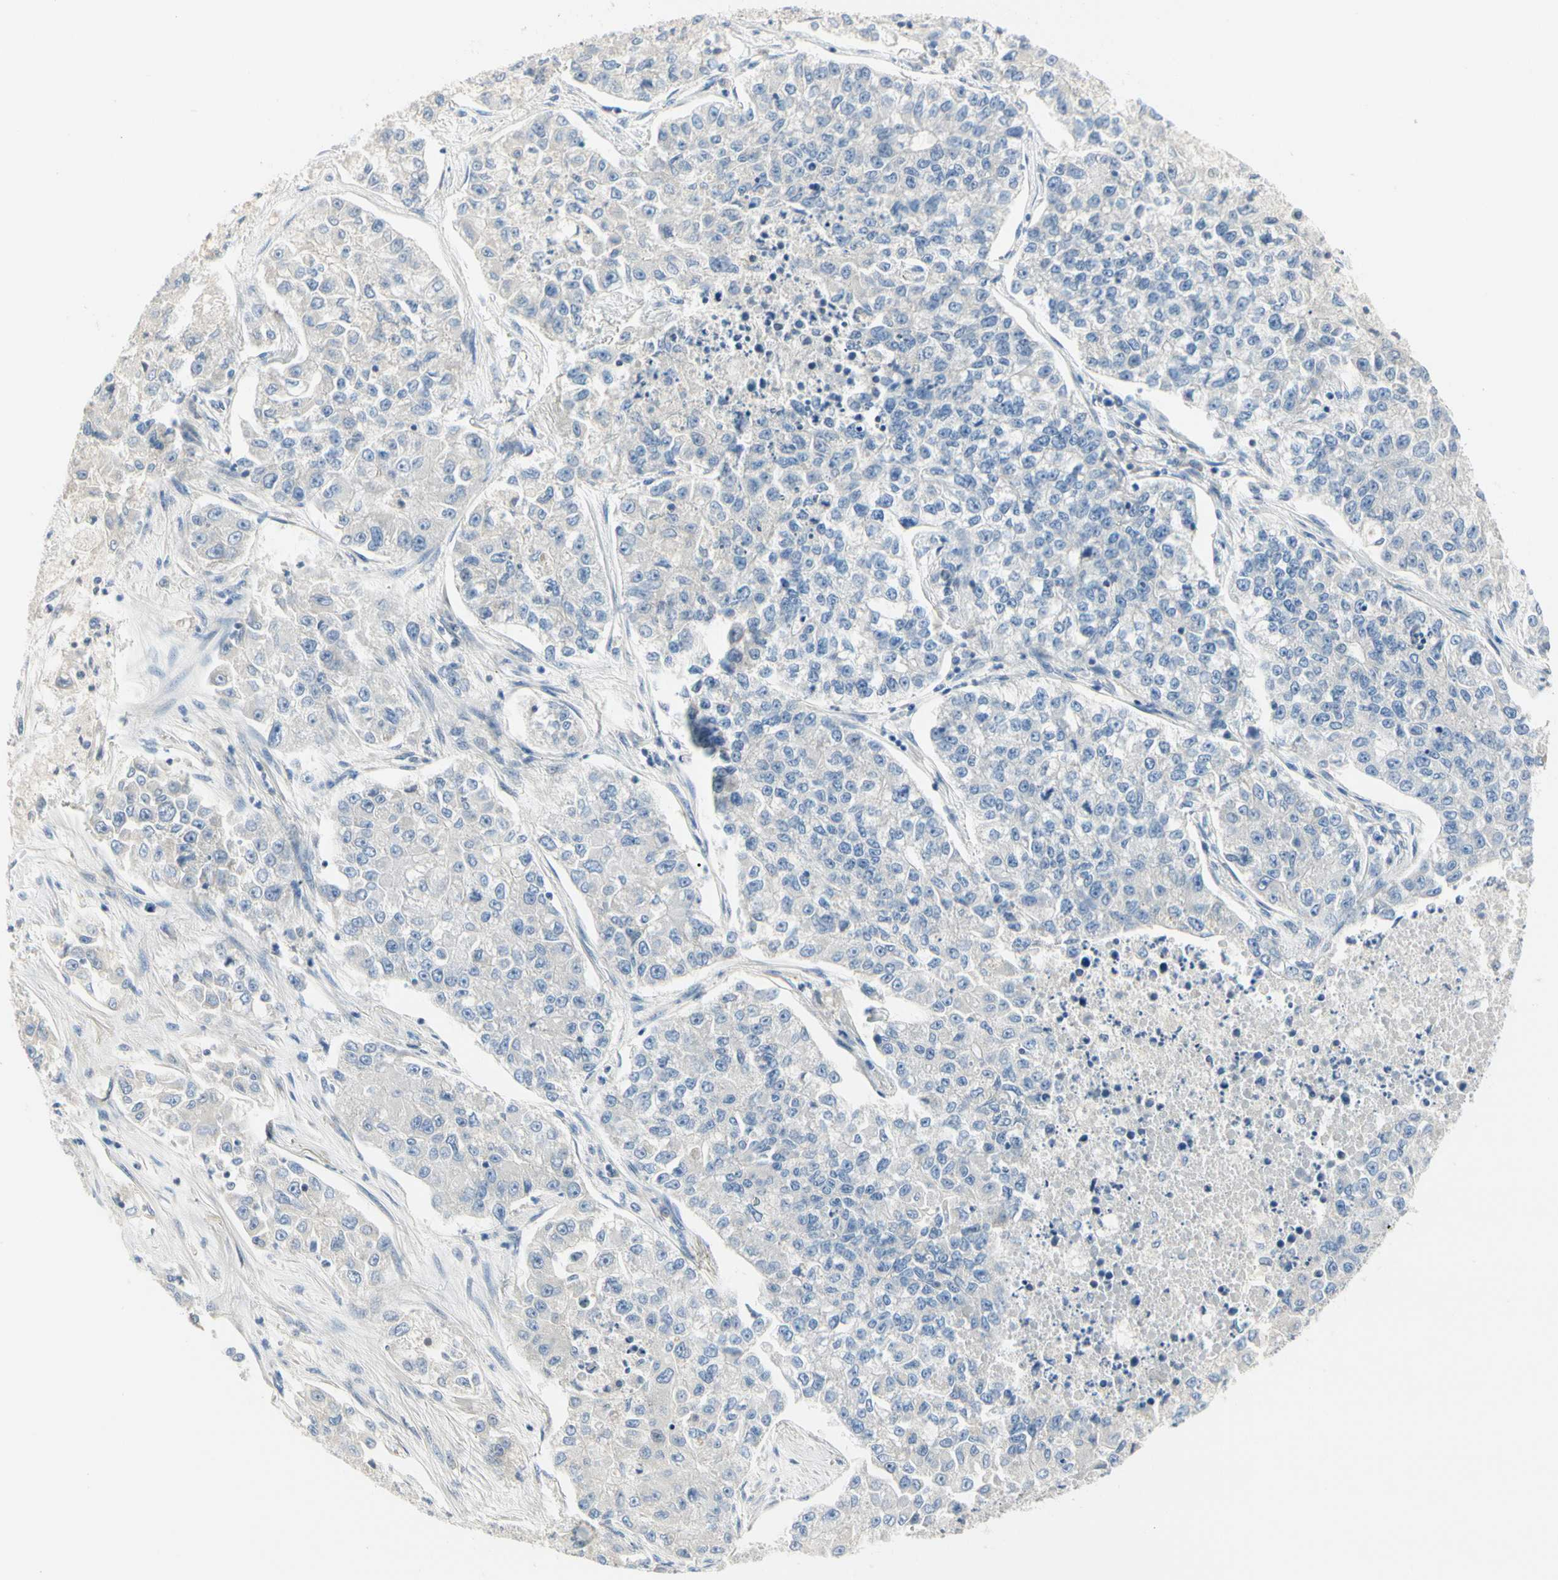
{"staining": {"intensity": "negative", "quantity": "none", "location": "none"}, "tissue": "lung cancer", "cell_type": "Tumor cells", "image_type": "cancer", "snomed": [{"axis": "morphology", "description": "Adenocarcinoma, NOS"}, {"axis": "topography", "description": "Lung"}], "caption": "Lung adenocarcinoma was stained to show a protein in brown. There is no significant expression in tumor cells.", "gene": "NFKB2", "patient": {"sex": "male", "age": 49}}